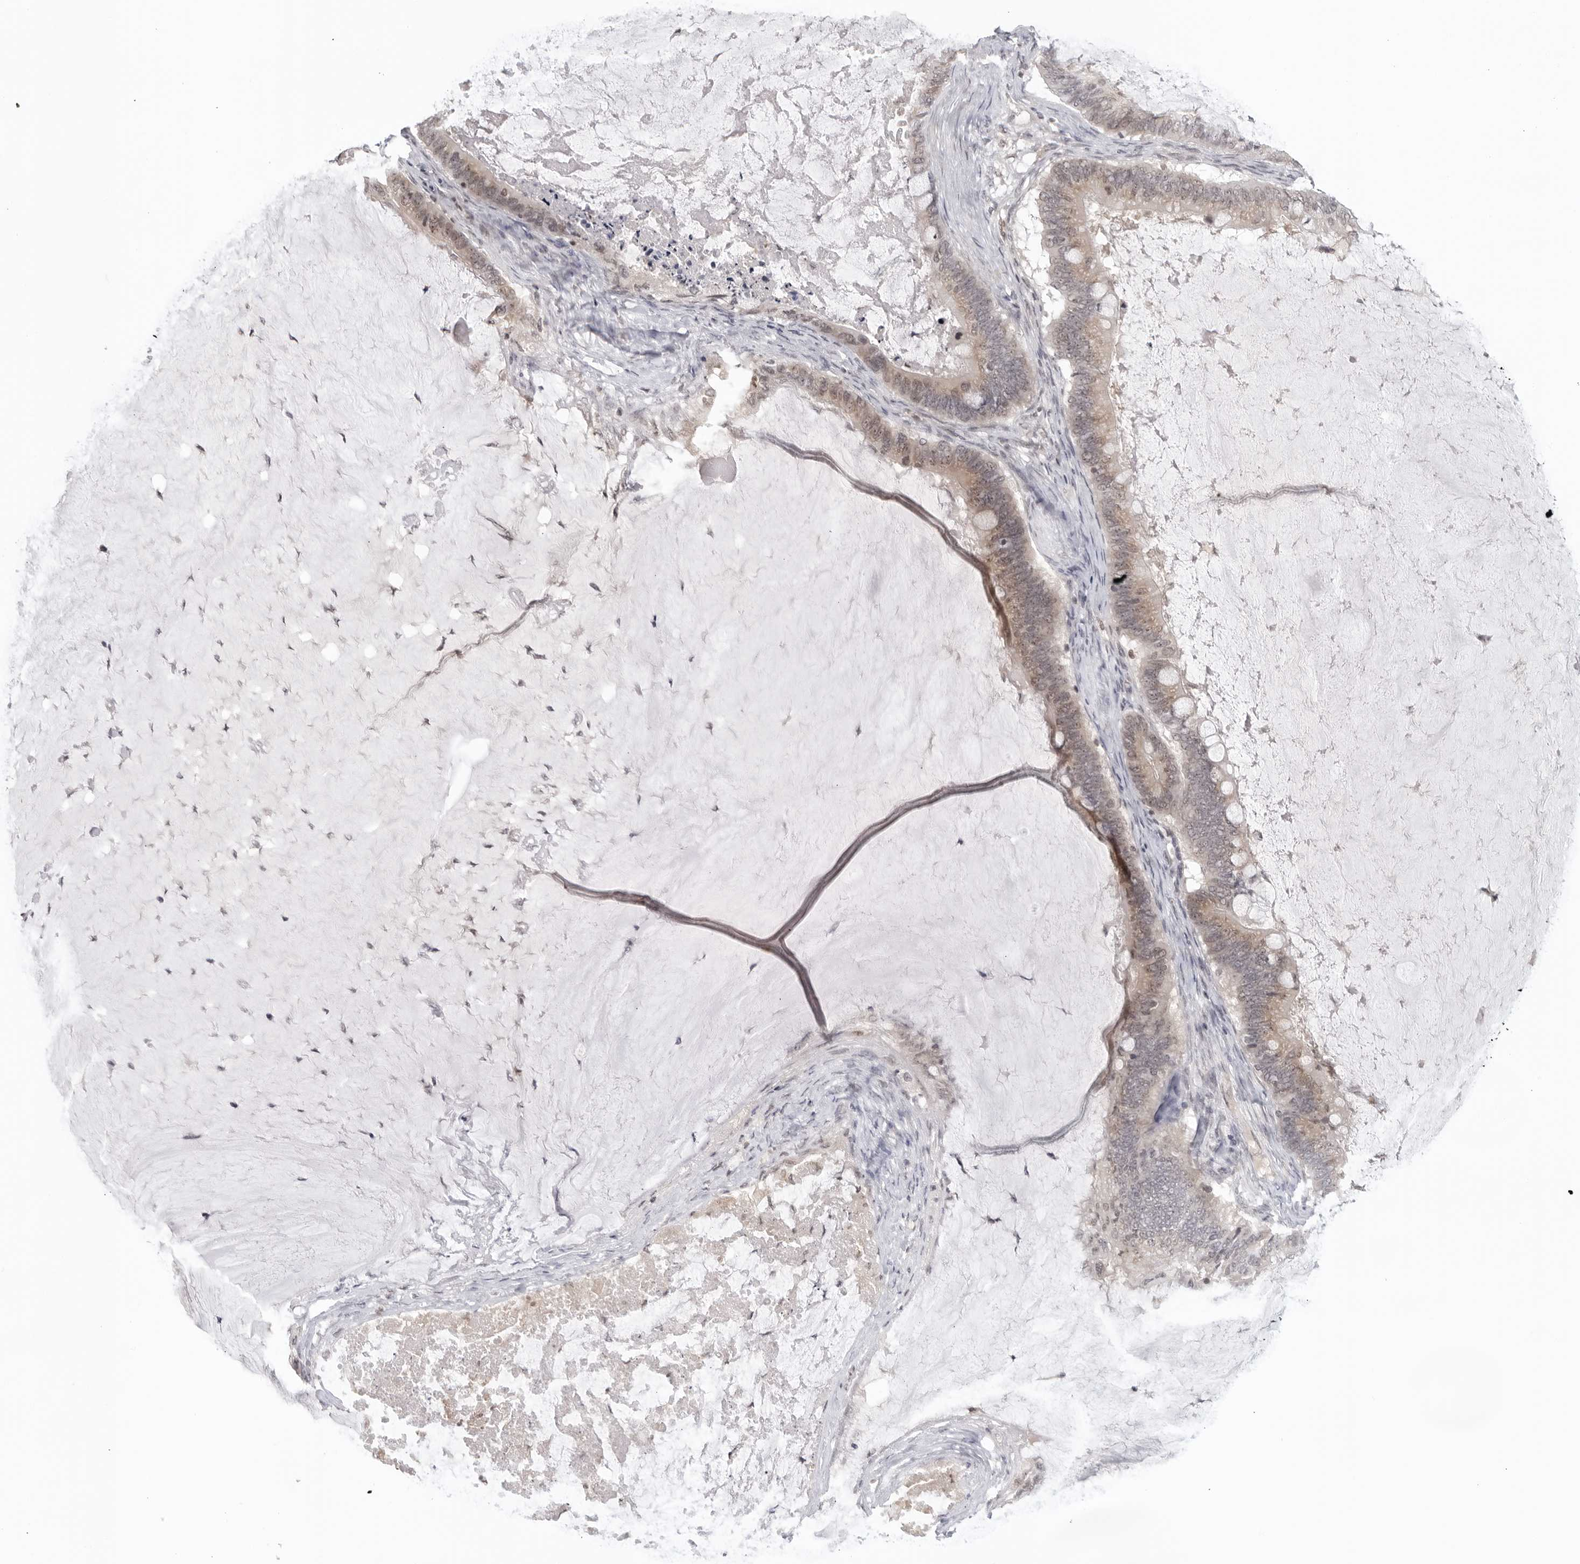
{"staining": {"intensity": "weak", "quantity": "<25%", "location": "nuclear"}, "tissue": "ovarian cancer", "cell_type": "Tumor cells", "image_type": "cancer", "snomed": [{"axis": "morphology", "description": "Cystadenocarcinoma, mucinous, NOS"}, {"axis": "topography", "description": "Ovary"}], "caption": "Photomicrograph shows no protein positivity in tumor cells of ovarian mucinous cystadenocarcinoma tissue. The staining was performed using DAB to visualize the protein expression in brown, while the nuclei were stained in blue with hematoxylin (Magnification: 20x).", "gene": "RAB11FIP3", "patient": {"sex": "female", "age": 61}}